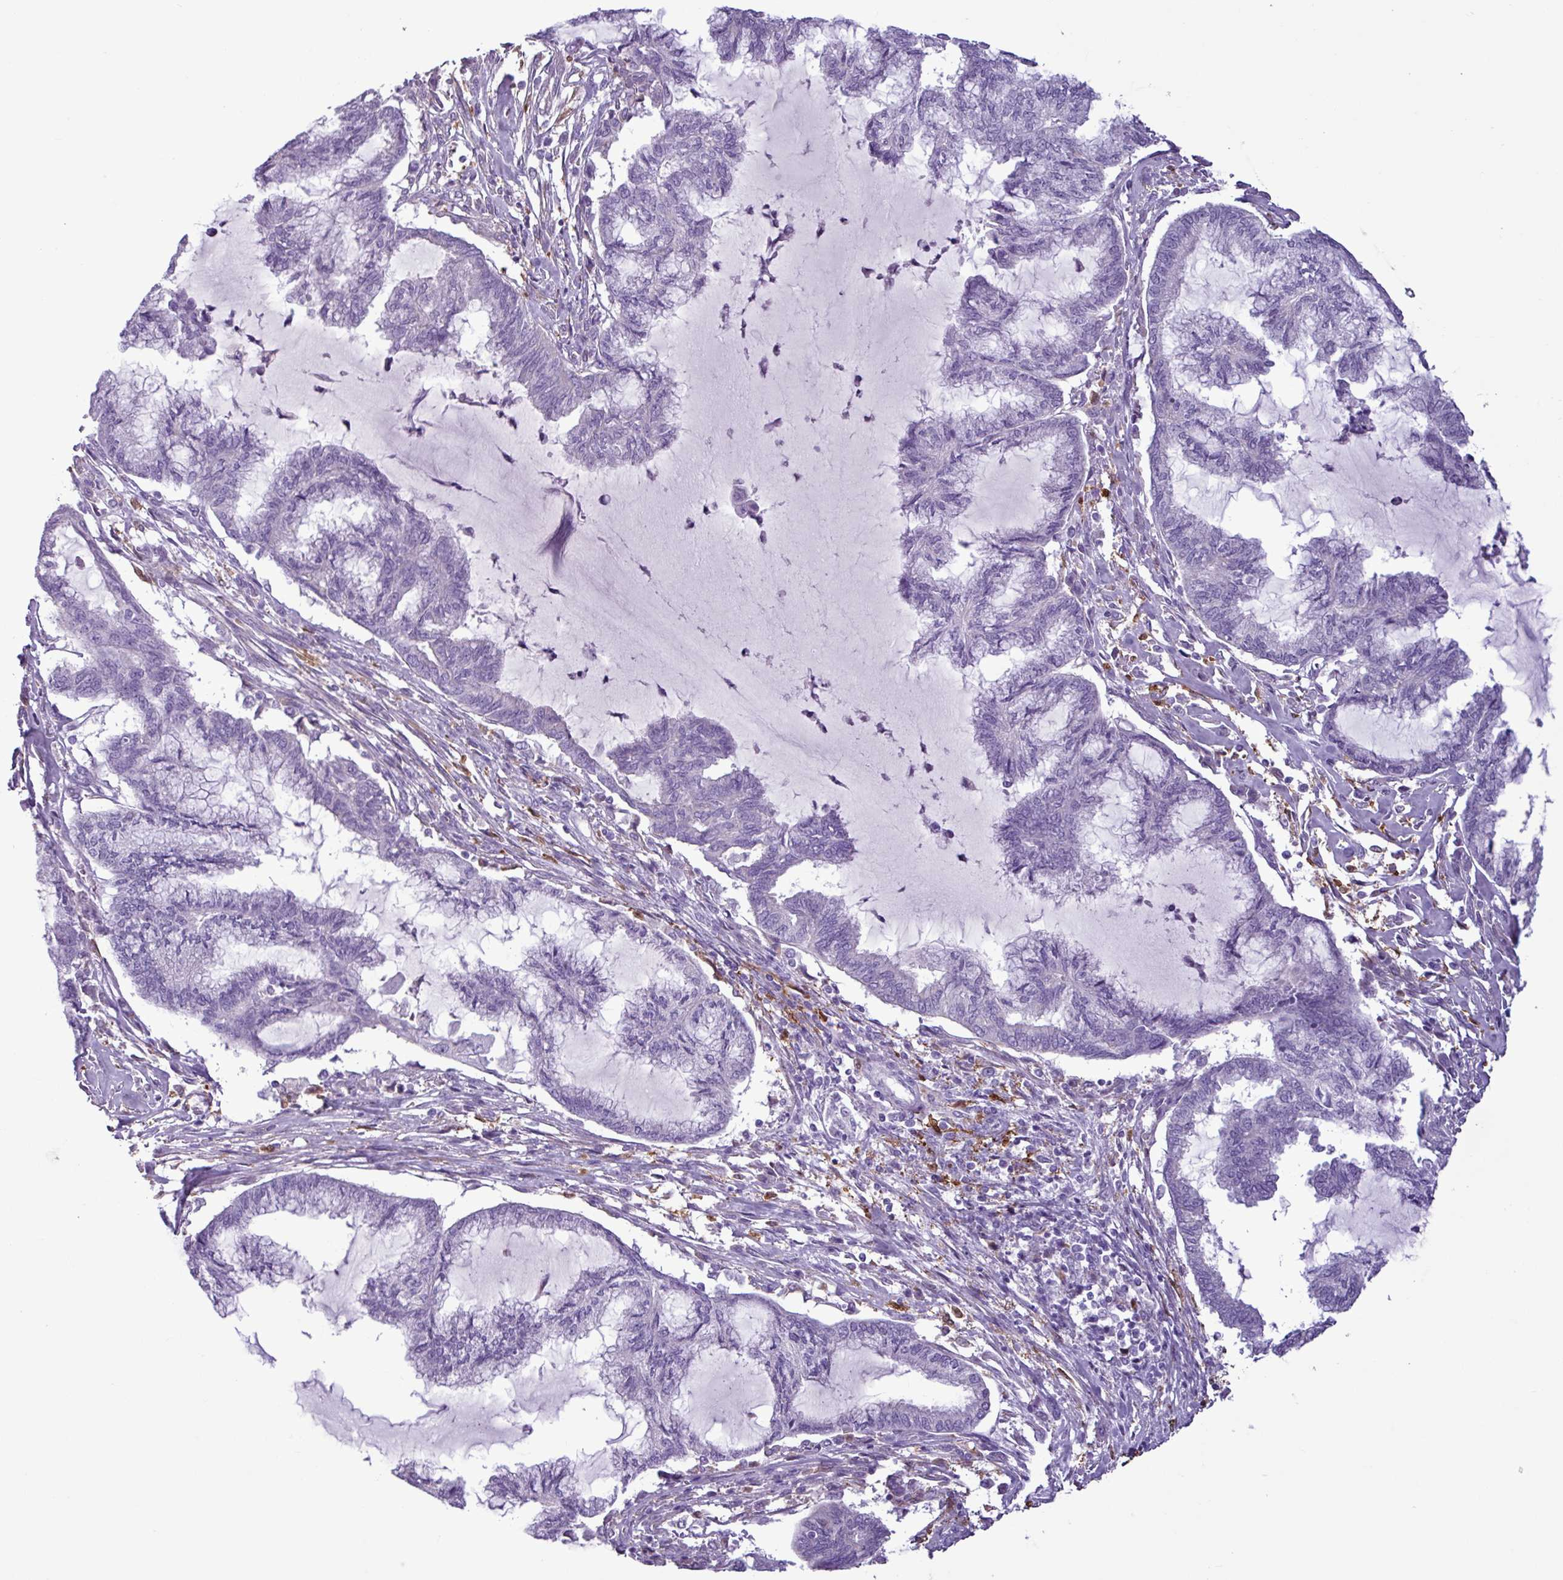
{"staining": {"intensity": "negative", "quantity": "none", "location": "none"}, "tissue": "endometrial cancer", "cell_type": "Tumor cells", "image_type": "cancer", "snomed": [{"axis": "morphology", "description": "Adenocarcinoma, NOS"}, {"axis": "topography", "description": "Endometrium"}], "caption": "There is no significant staining in tumor cells of endometrial cancer.", "gene": "TMEM200C", "patient": {"sex": "female", "age": 86}}